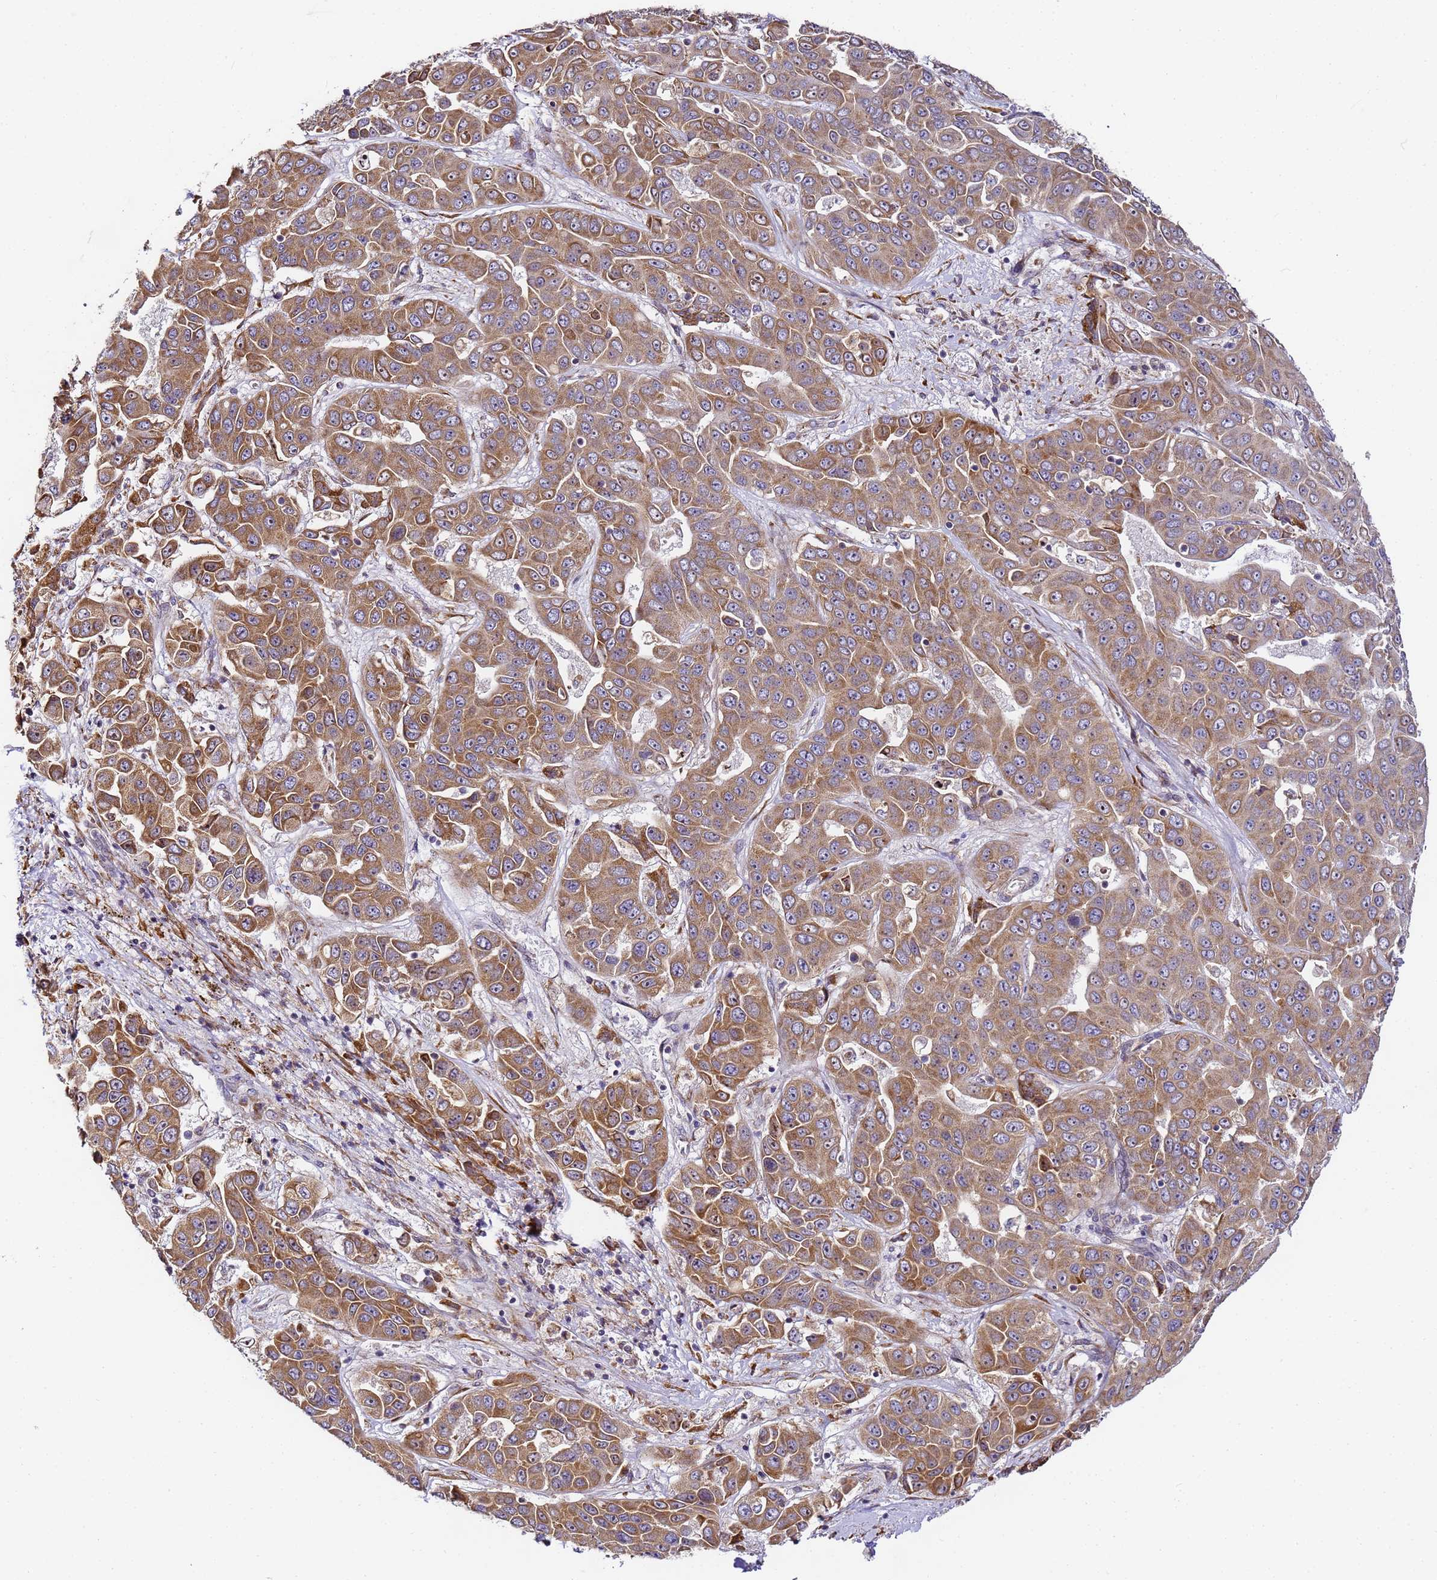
{"staining": {"intensity": "moderate", "quantity": ">75%", "location": "cytoplasmic/membranous"}, "tissue": "liver cancer", "cell_type": "Tumor cells", "image_type": "cancer", "snomed": [{"axis": "morphology", "description": "Cholangiocarcinoma"}, {"axis": "topography", "description": "Liver"}], "caption": "Tumor cells display medium levels of moderate cytoplasmic/membranous staining in approximately >75% of cells in human liver cancer. The staining was performed using DAB (3,3'-diaminobenzidine) to visualize the protein expression in brown, while the nuclei were stained in blue with hematoxylin (Magnification: 20x).", "gene": "RPL13A", "patient": {"sex": "female", "age": 52}}